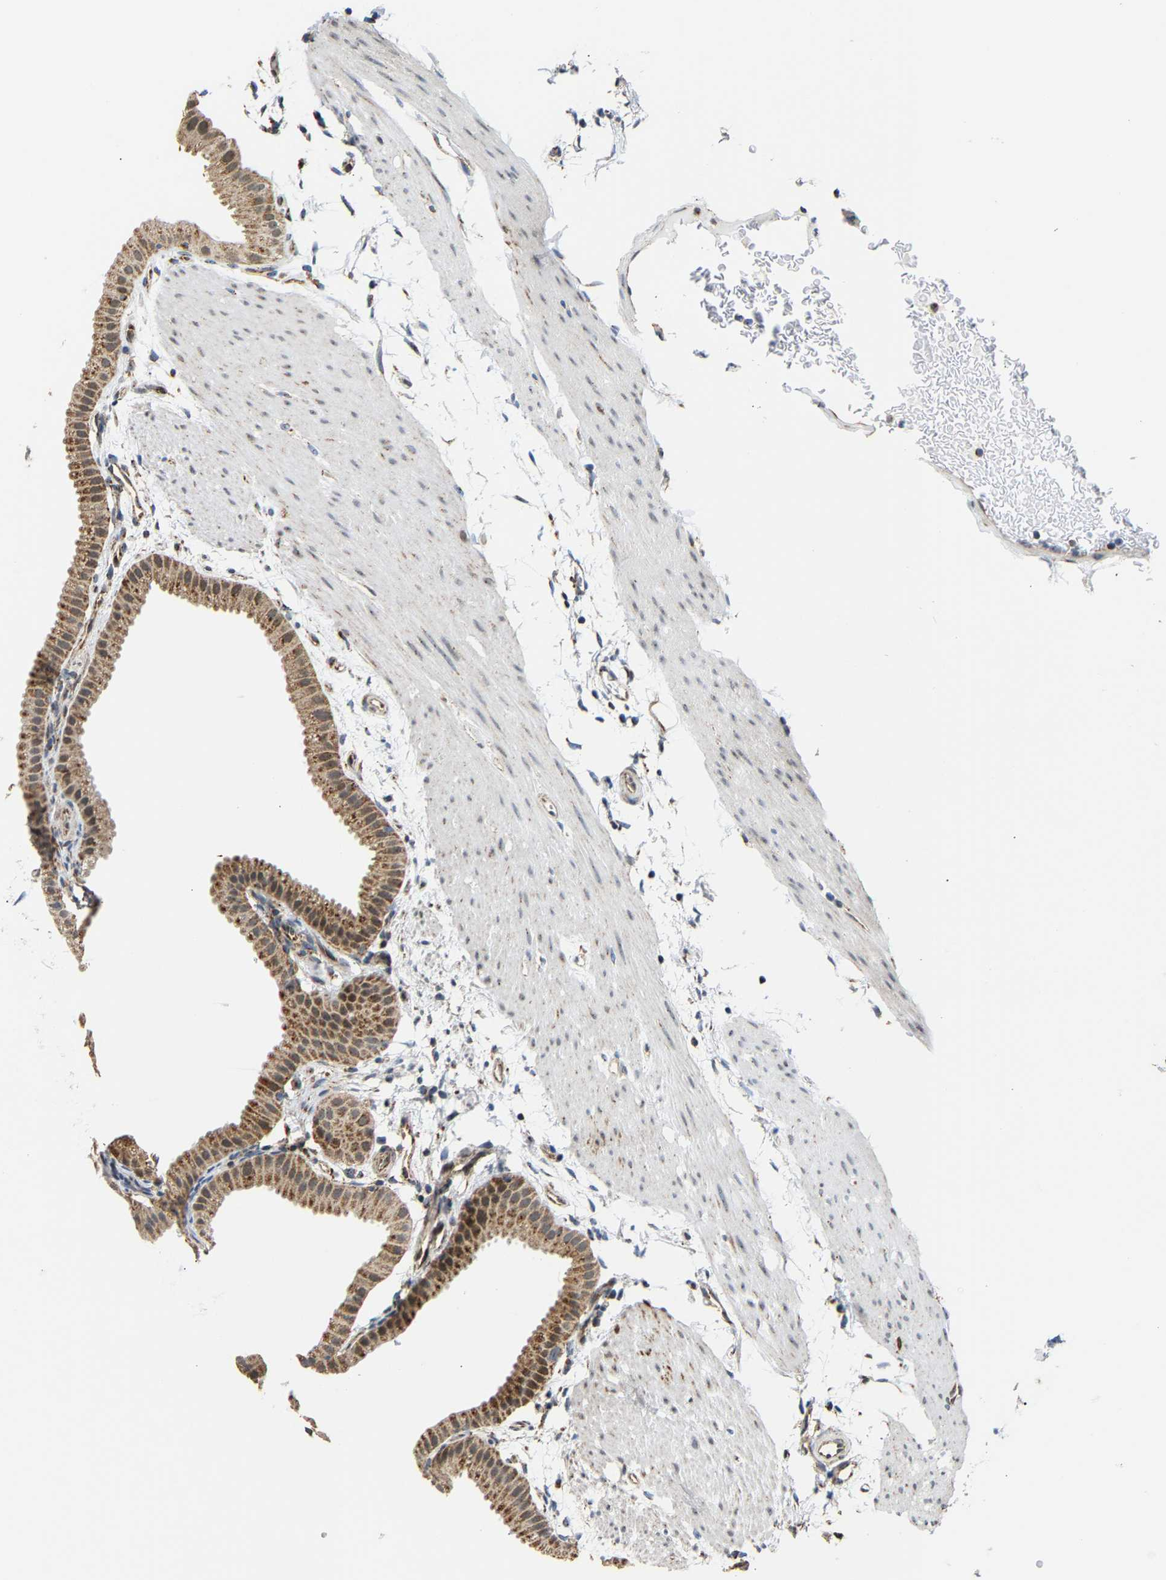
{"staining": {"intensity": "moderate", "quantity": ">75%", "location": "cytoplasmic/membranous"}, "tissue": "gallbladder", "cell_type": "Glandular cells", "image_type": "normal", "snomed": [{"axis": "morphology", "description": "Normal tissue, NOS"}, {"axis": "topography", "description": "Gallbladder"}], "caption": "Glandular cells display medium levels of moderate cytoplasmic/membranous expression in about >75% of cells in normal human gallbladder. The protein of interest is shown in brown color, while the nuclei are stained blue.", "gene": "GIMAP7", "patient": {"sex": "female", "age": 64}}